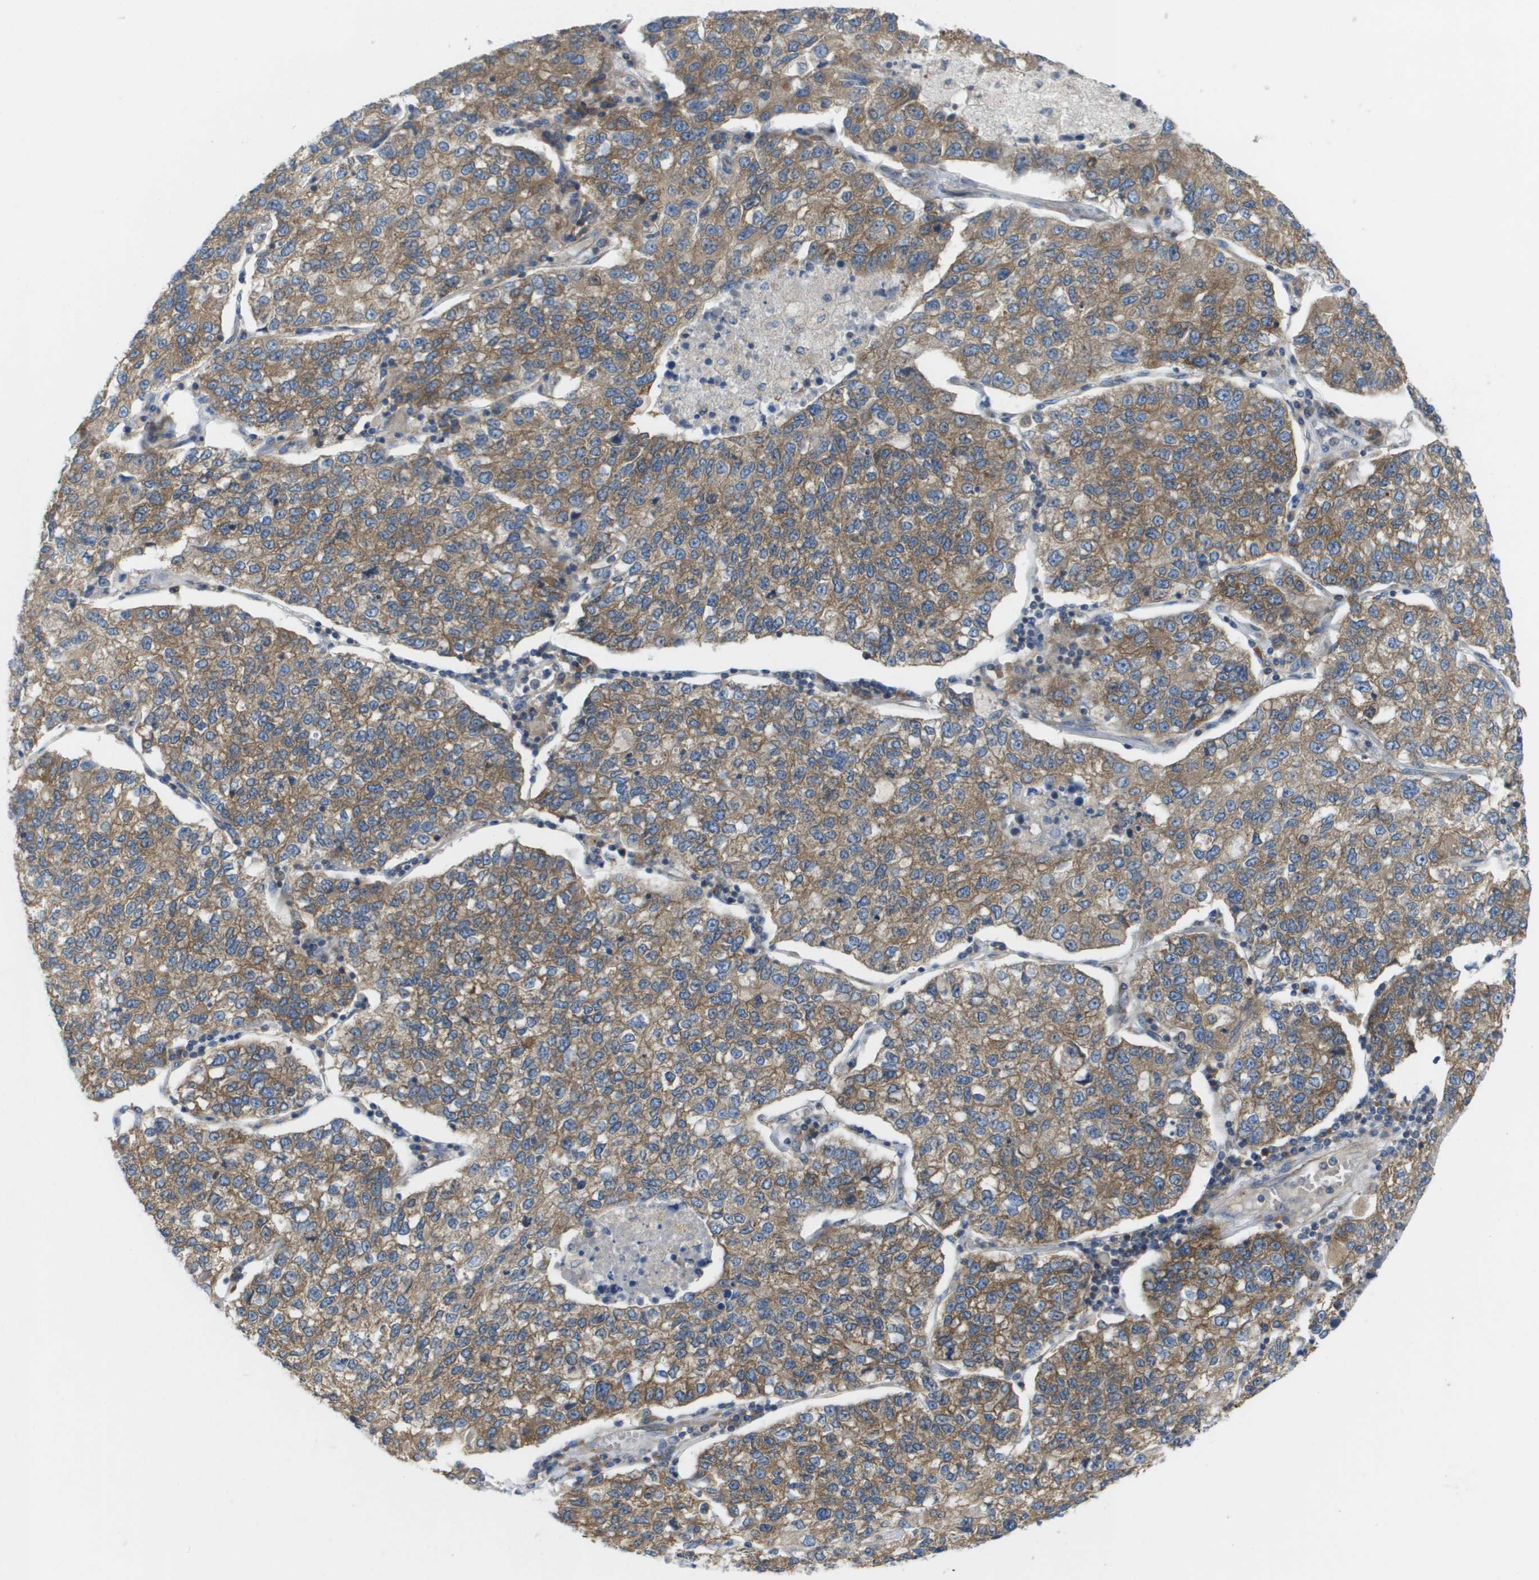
{"staining": {"intensity": "moderate", "quantity": ">75%", "location": "cytoplasmic/membranous"}, "tissue": "lung cancer", "cell_type": "Tumor cells", "image_type": "cancer", "snomed": [{"axis": "morphology", "description": "Adenocarcinoma, NOS"}, {"axis": "topography", "description": "Lung"}], "caption": "Protein expression analysis of lung cancer (adenocarcinoma) demonstrates moderate cytoplasmic/membranous positivity in approximately >75% of tumor cells.", "gene": "EIF4G2", "patient": {"sex": "male", "age": 49}}